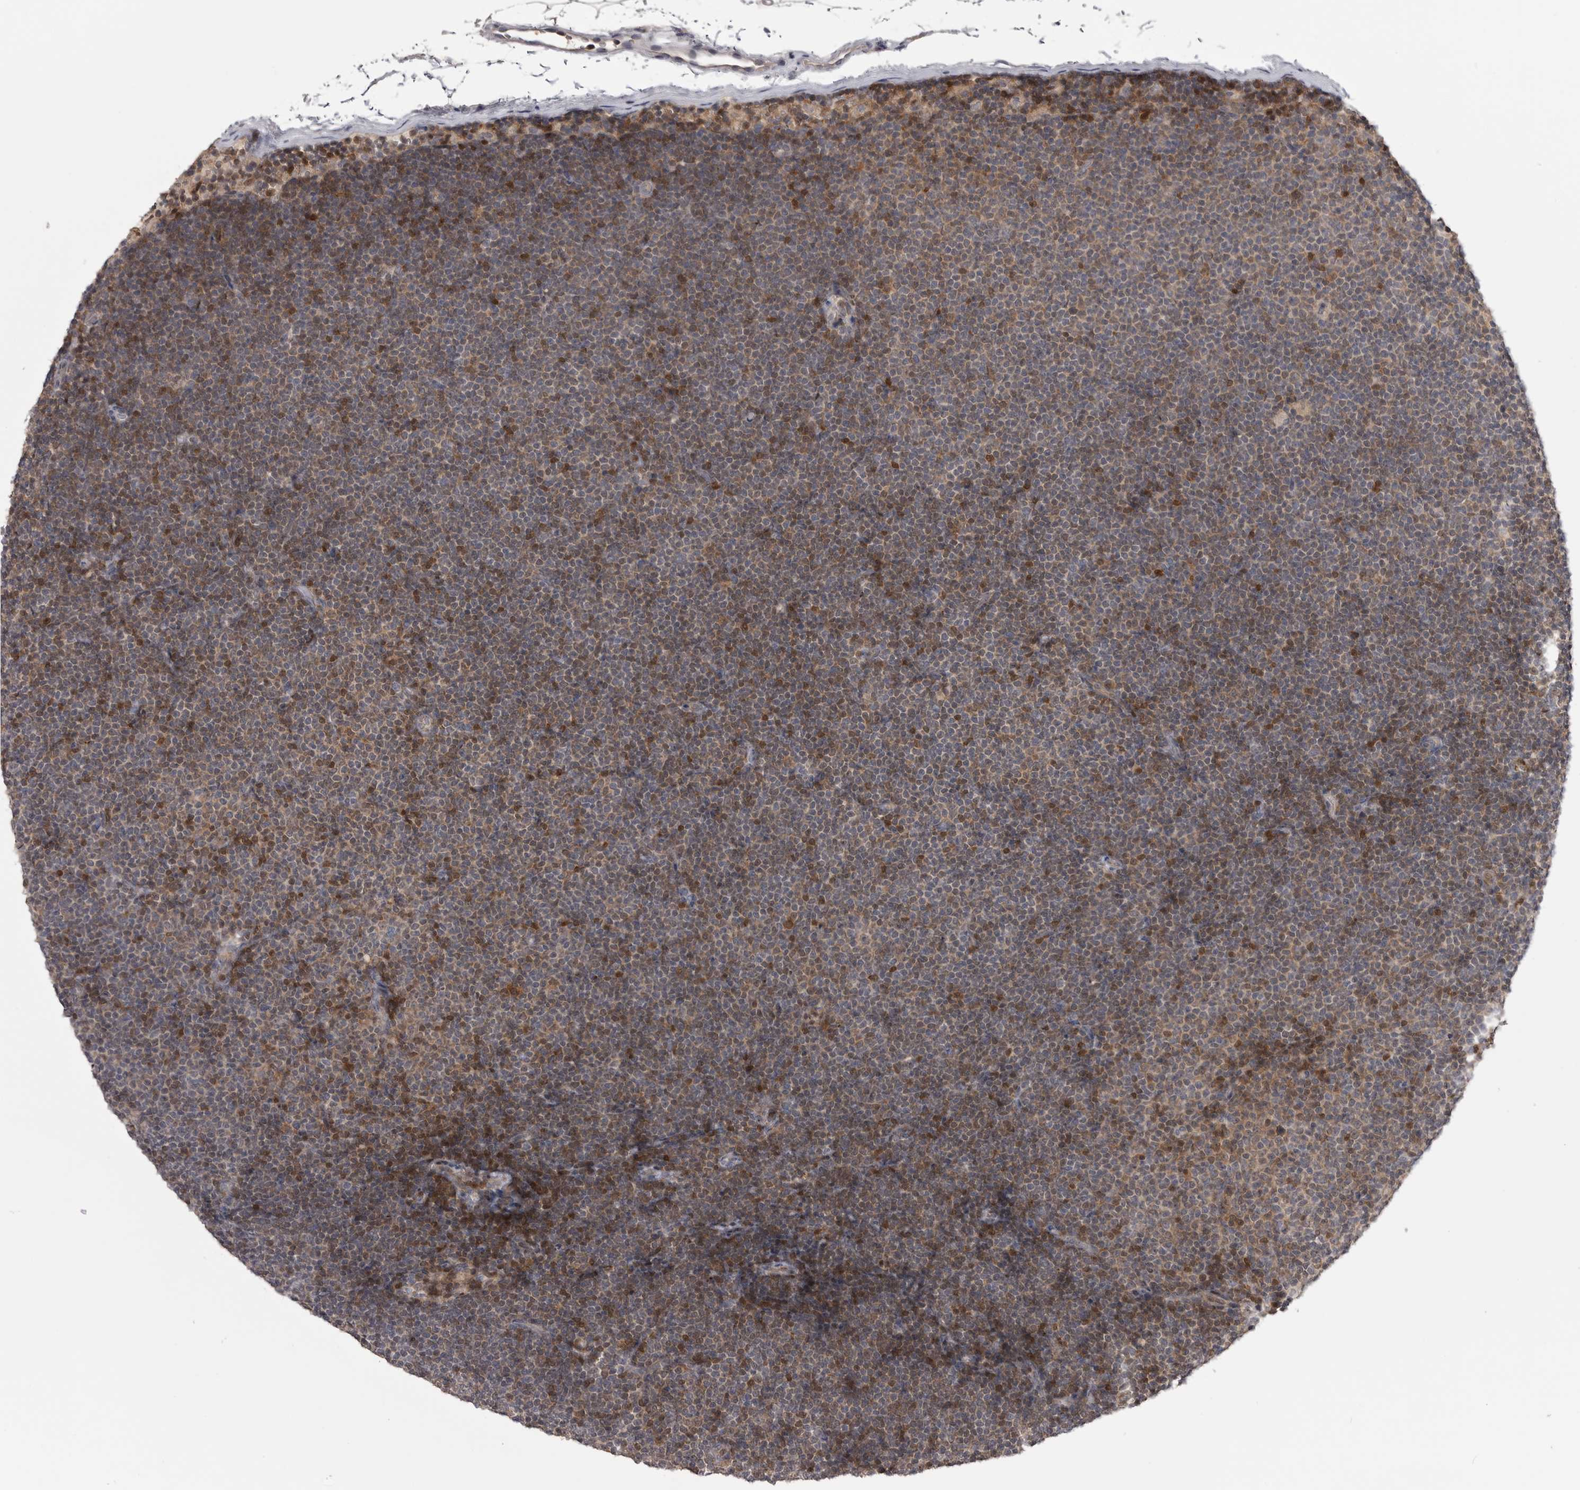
{"staining": {"intensity": "moderate", "quantity": "<25%", "location": "nuclear"}, "tissue": "lymphoma", "cell_type": "Tumor cells", "image_type": "cancer", "snomed": [{"axis": "morphology", "description": "Malignant lymphoma, non-Hodgkin's type, Low grade"}, {"axis": "topography", "description": "Lymph node"}], "caption": "Moderate nuclear protein positivity is identified in about <25% of tumor cells in malignant lymphoma, non-Hodgkin's type (low-grade).", "gene": "MAPK13", "patient": {"sex": "female", "age": 53}}